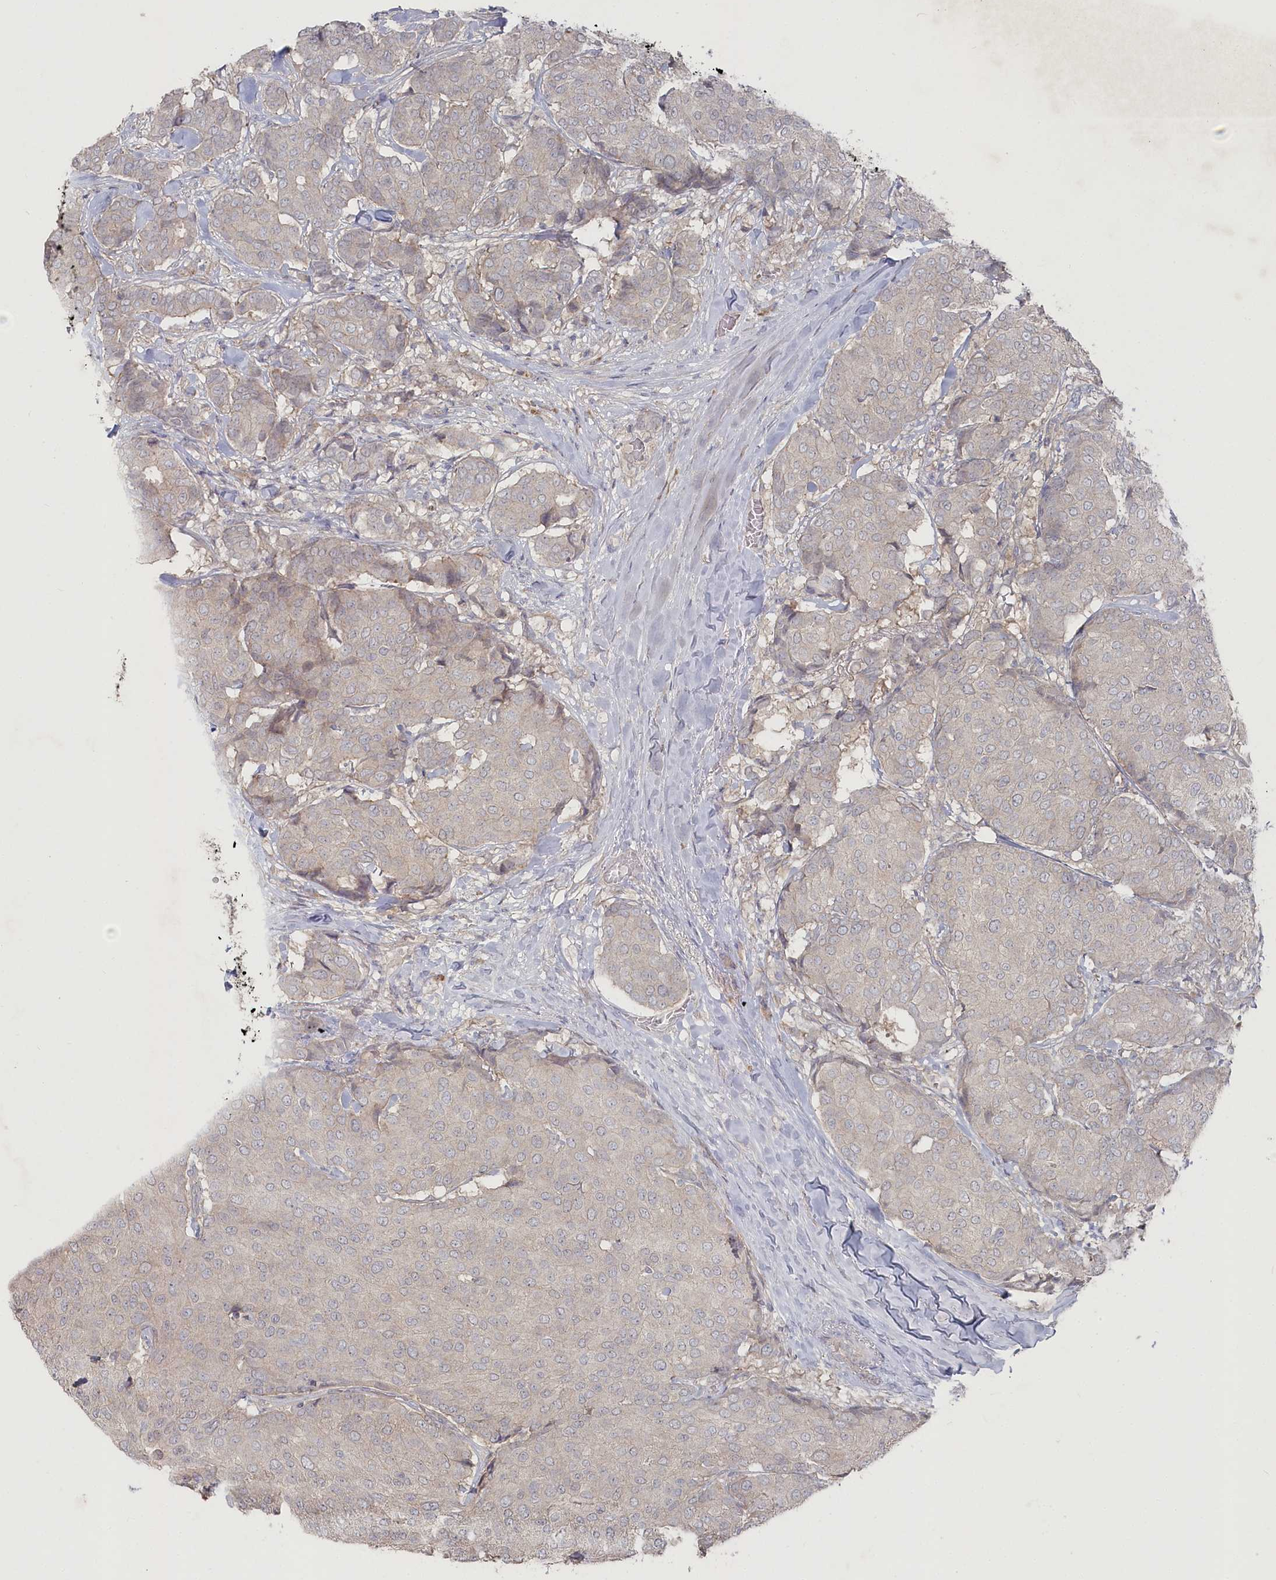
{"staining": {"intensity": "negative", "quantity": "none", "location": "none"}, "tissue": "breast cancer", "cell_type": "Tumor cells", "image_type": "cancer", "snomed": [{"axis": "morphology", "description": "Duct carcinoma"}, {"axis": "topography", "description": "Breast"}], "caption": "This is an immunohistochemistry image of human breast infiltrating ductal carcinoma. There is no positivity in tumor cells.", "gene": "TGFBRAP1", "patient": {"sex": "female", "age": 75}}